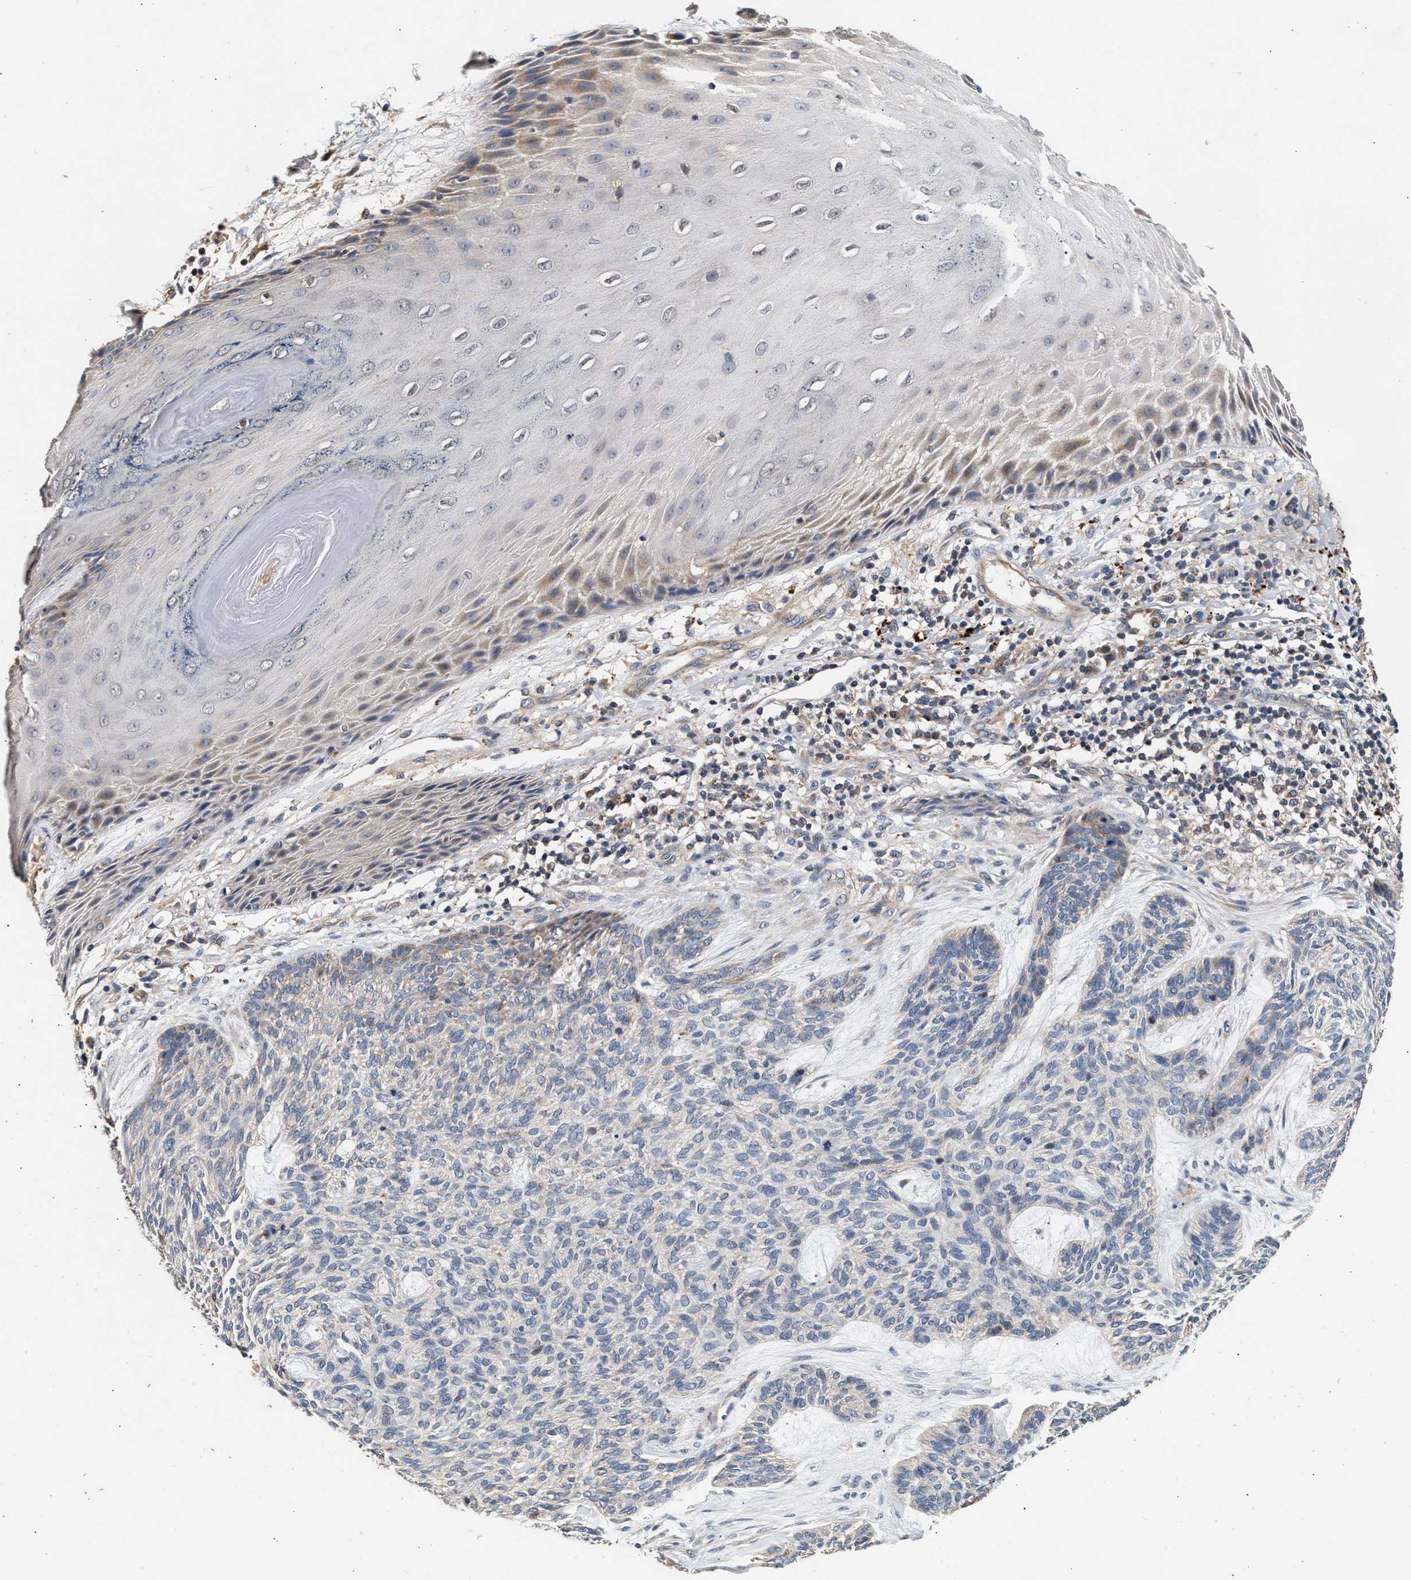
{"staining": {"intensity": "negative", "quantity": "none", "location": "none"}, "tissue": "skin cancer", "cell_type": "Tumor cells", "image_type": "cancer", "snomed": [{"axis": "morphology", "description": "Basal cell carcinoma"}, {"axis": "topography", "description": "Skin"}], "caption": "Skin basal cell carcinoma stained for a protein using IHC exhibits no expression tumor cells.", "gene": "PTGR3", "patient": {"sex": "male", "age": 55}}